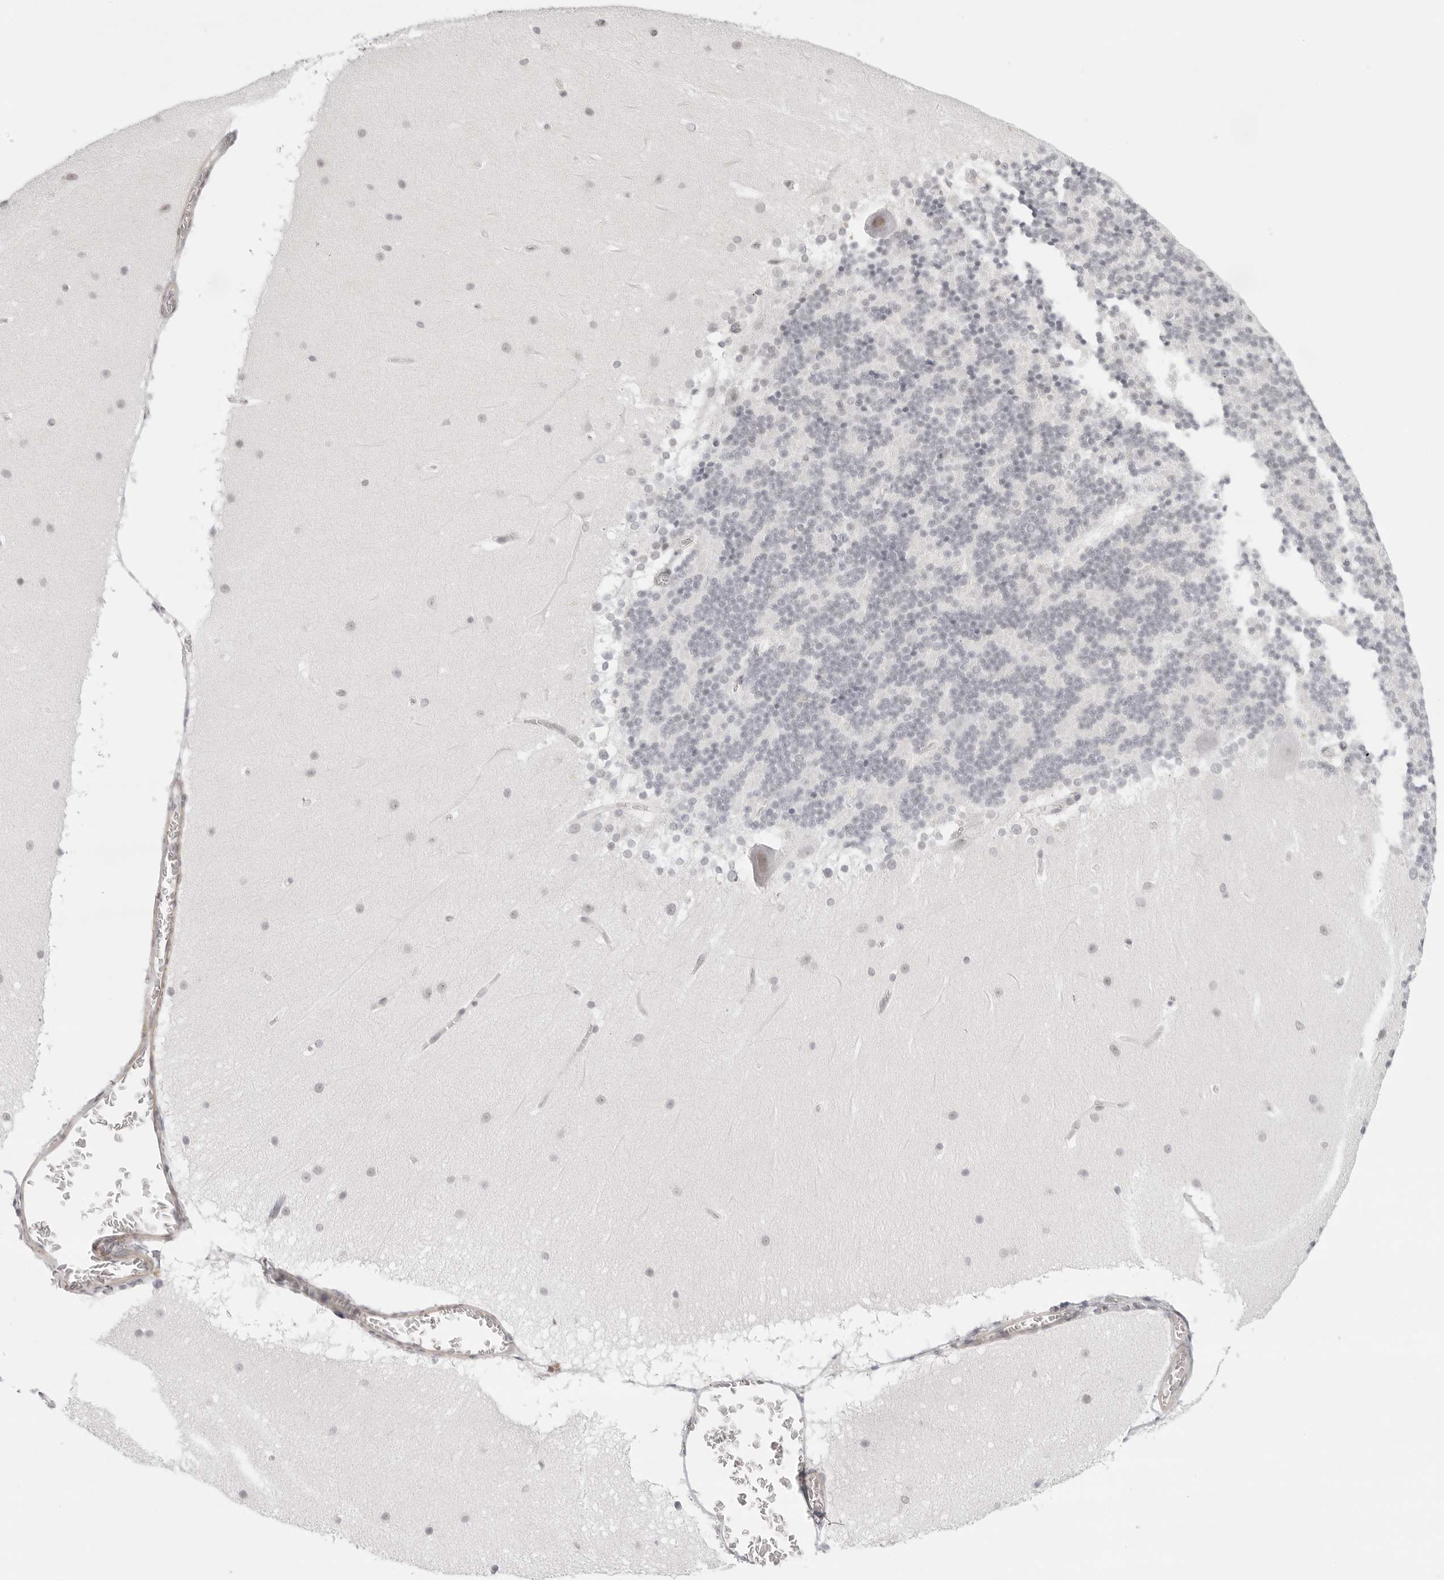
{"staining": {"intensity": "negative", "quantity": "none", "location": "none"}, "tissue": "cerebellum", "cell_type": "Cells in granular layer", "image_type": "normal", "snomed": [{"axis": "morphology", "description": "Normal tissue, NOS"}, {"axis": "topography", "description": "Cerebellum"}], "caption": "Immunohistochemistry image of benign human cerebellum stained for a protein (brown), which shows no expression in cells in granular layer. Nuclei are stained in blue.", "gene": "TCIM", "patient": {"sex": "female", "age": 19}}